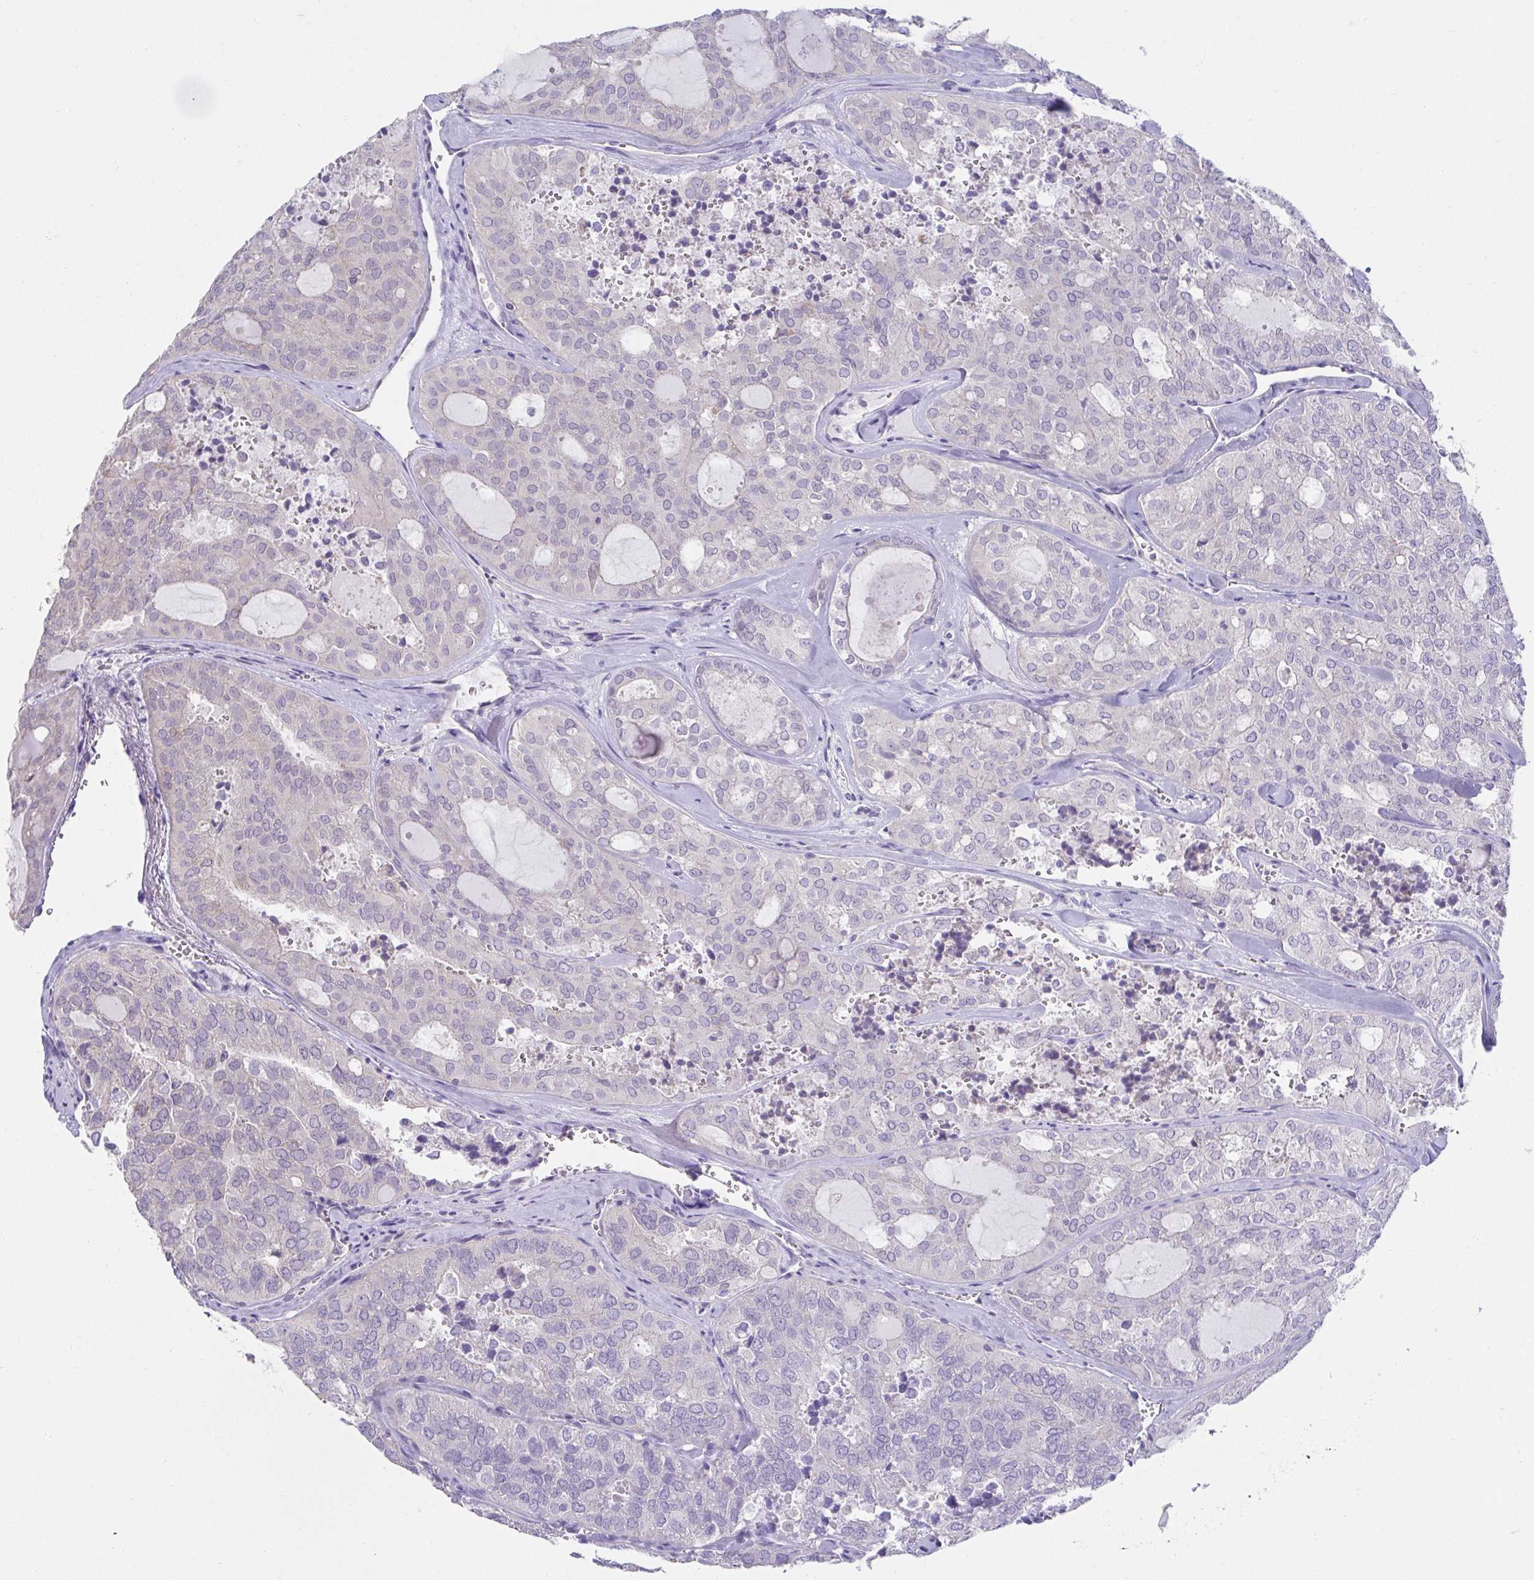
{"staining": {"intensity": "negative", "quantity": "none", "location": "none"}, "tissue": "thyroid cancer", "cell_type": "Tumor cells", "image_type": "cancer", "snomed": [{"axis": "morphology", "description": "Follicular adenoma carcinoma, NOS"}, {"axis": "topography", "description": "Thyroid gland"}], "caption": "Protein analysis of follicular adenoma carcinoma (thyroid) demonstrates no significant positivity in tumor cells.", "gene": "CXCR1", "patient": {"sex": "male", "age": 75}}